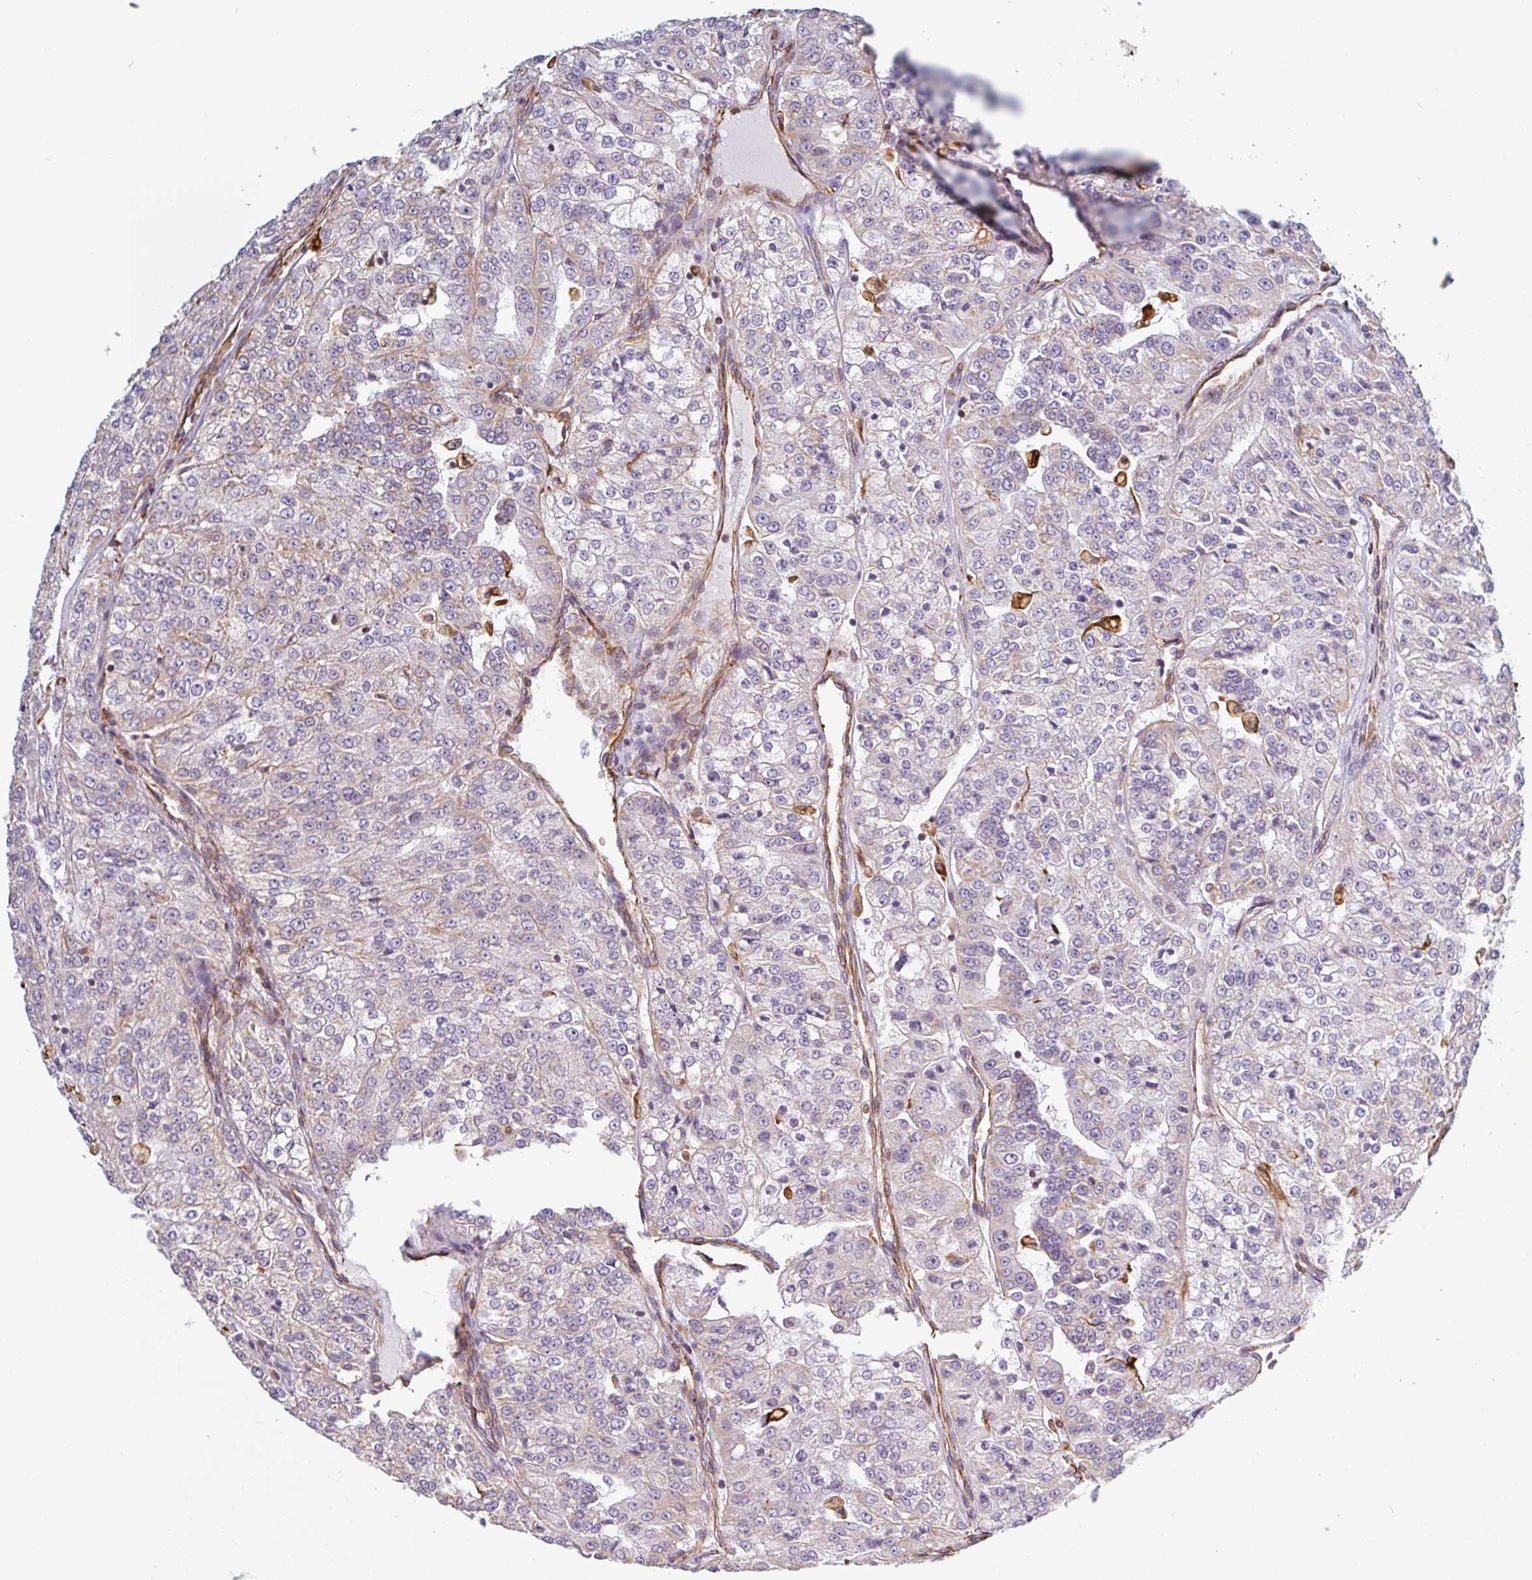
{"staining": {"intensity": "negative", "quantity": "none", "location": "none"}, "tissue": "renal cancer", "cell_type": "Tumor cells", "image_type": "cancer", "snomed": [{"axis": "morphology", "description": "Adenocarcinoma, NOS"}, {"axis": "topography", "description": "Kidney"}], "caption": "Renal cancer stained for a protein using immunohistochemistry (IHC) exhibits no positivity tumor cells.", "gene": "PPFIA1", "patient": {"sex": "female", "age": 63}}